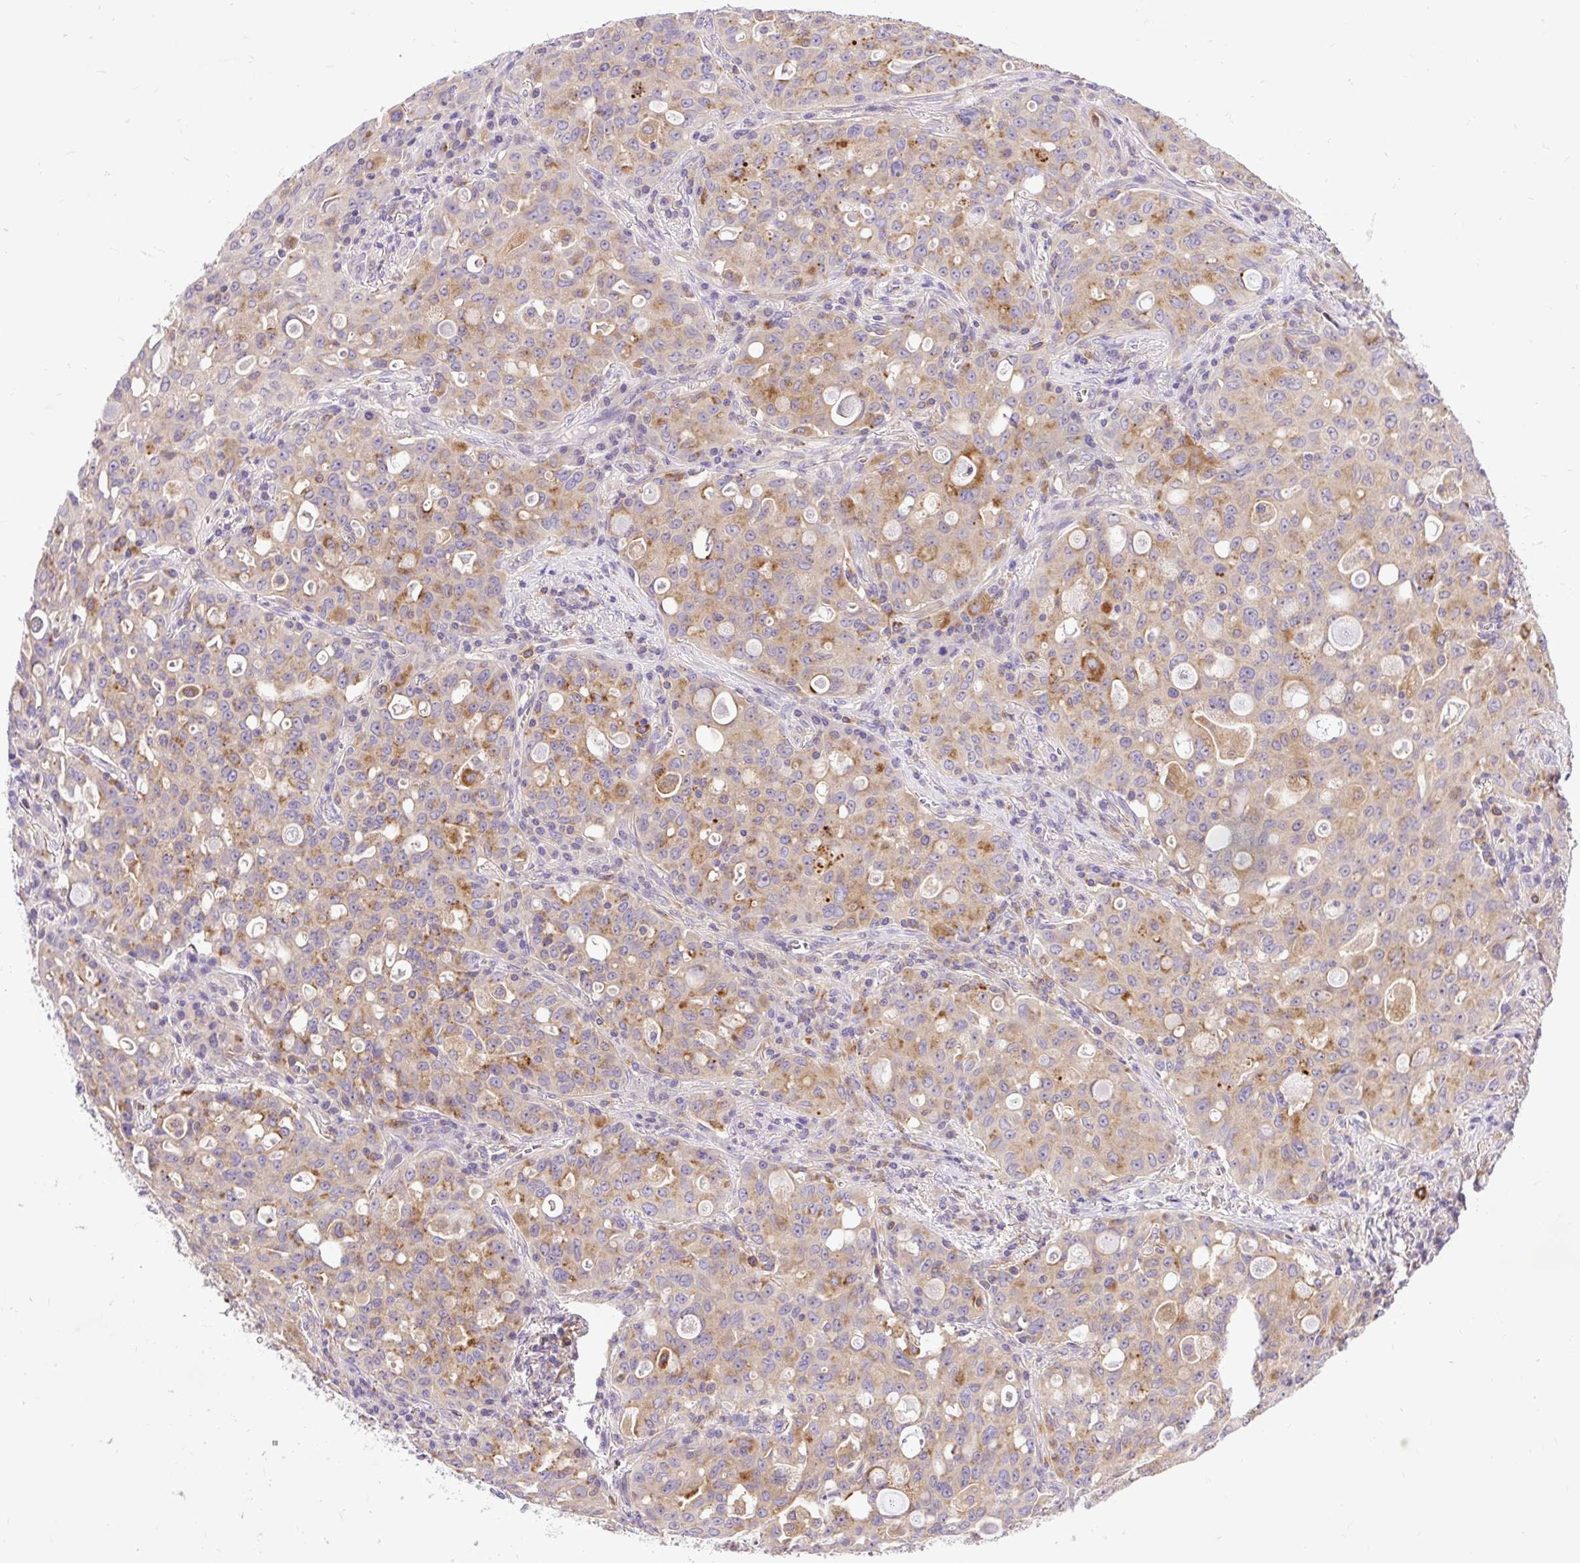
{"staining": {"intensity": "moderate", "quantity": "25%-75%", "location": "cytoplasmic/membranous"}, "tissue": "lung cancer", "cell_type": "Tumor cells", "image_type": "cancer", "snomed": [{"axis": "morphology", "description": "Adenocarcinoma, NOS"}, {"axis": "topography", "description": "Lung"}], "caption": "Lung cancer (adenocarcinoma) stained with a protein marker displays moderate staining in tumor cells.", "gene": "HEXB", "patient": {"sex": "female", "age": 44}}